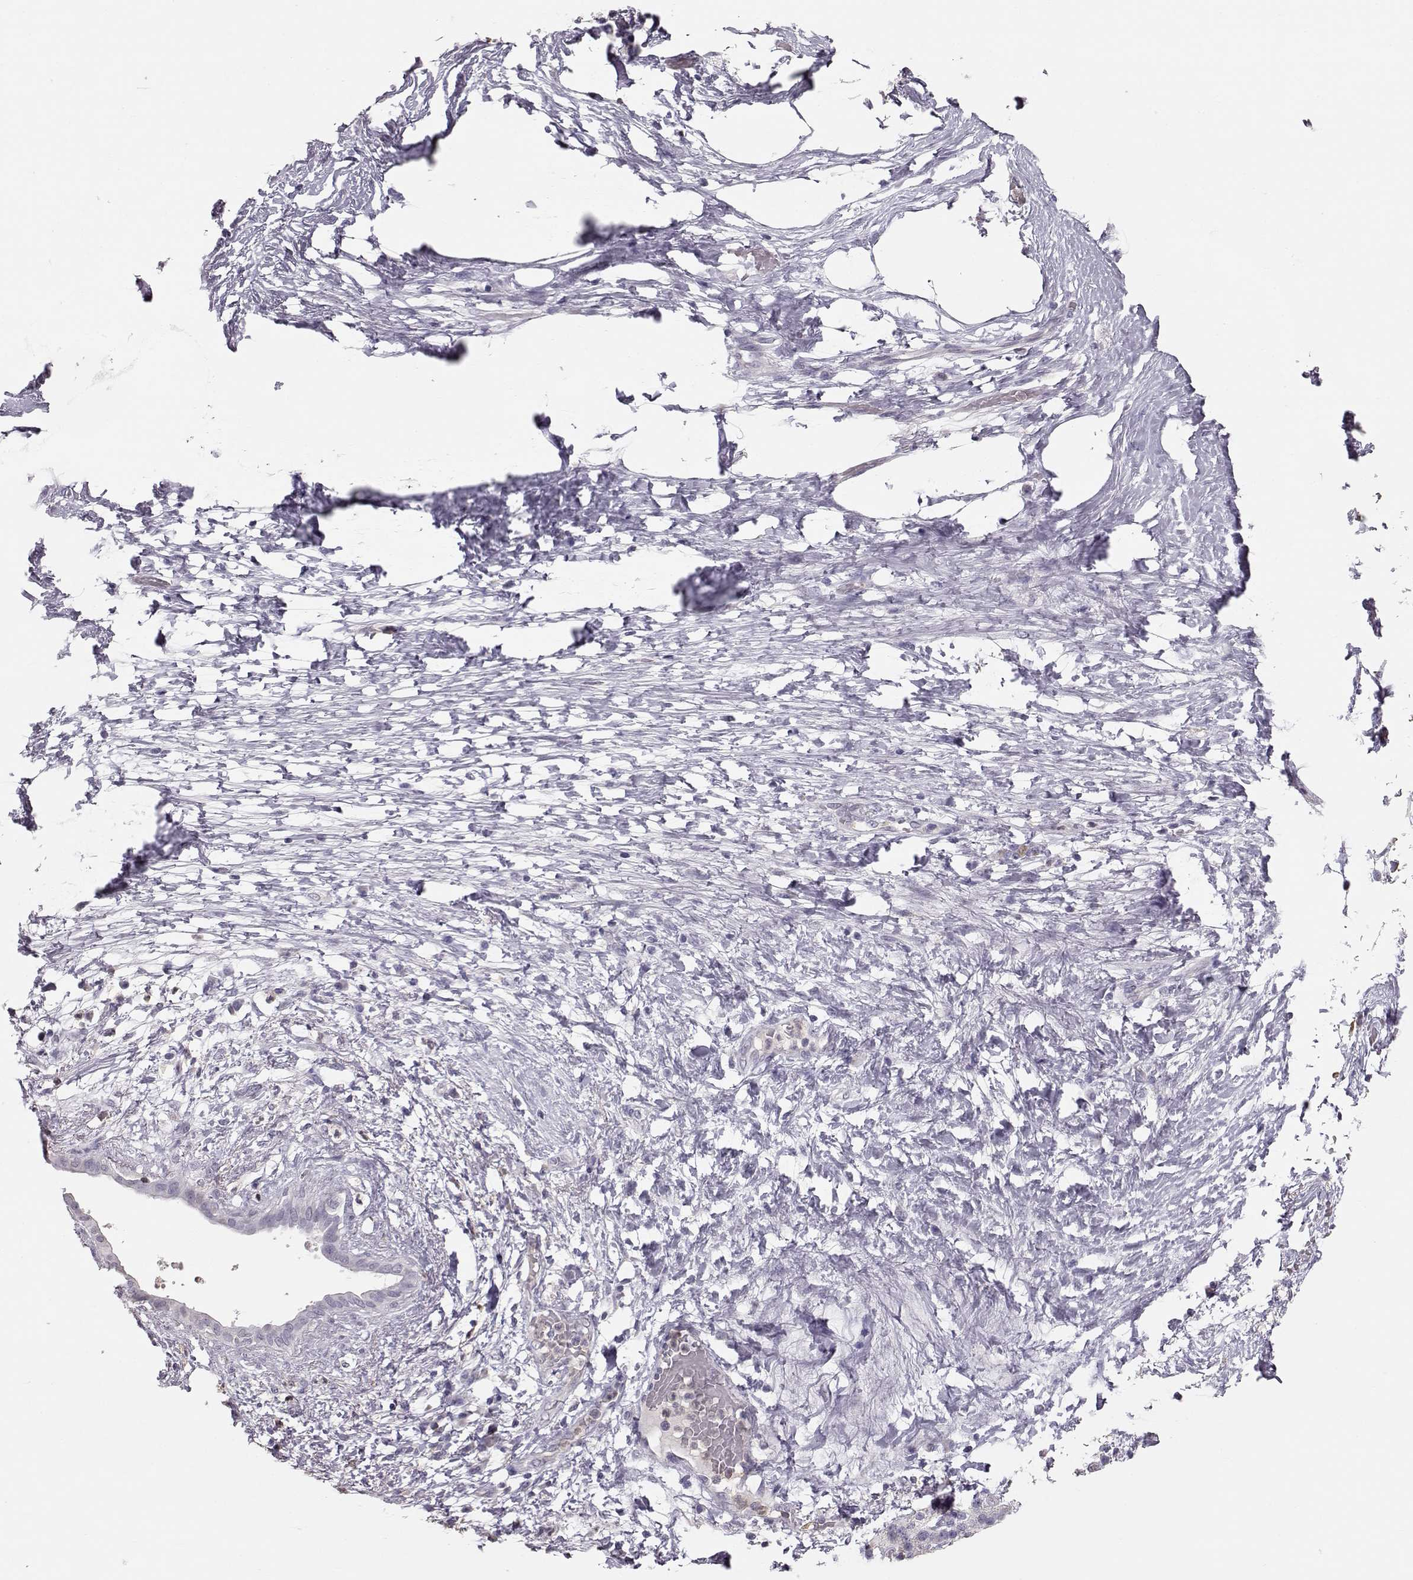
{"staining": {"intensity": "negative", "quantity": "none", "location": "none"}, "tissue": "pancreatic cancer", "cell_type": "Tumor cells", "image_type": "cancer", "snomed": [{"axis": "morphology", "description": "Adenocarcinoma, NOS"}, {"axis": "topography", "description": "Pancreas"}], "caption": "Immunohistochemistry (IHC) histopathology image of neoplastic tissue: pancreatic cancer stained with DAB demonstrates no significant protein expression in tumor cells.", "gene": "POU1F1", "patient": {"sex": "female", "age": 72}}